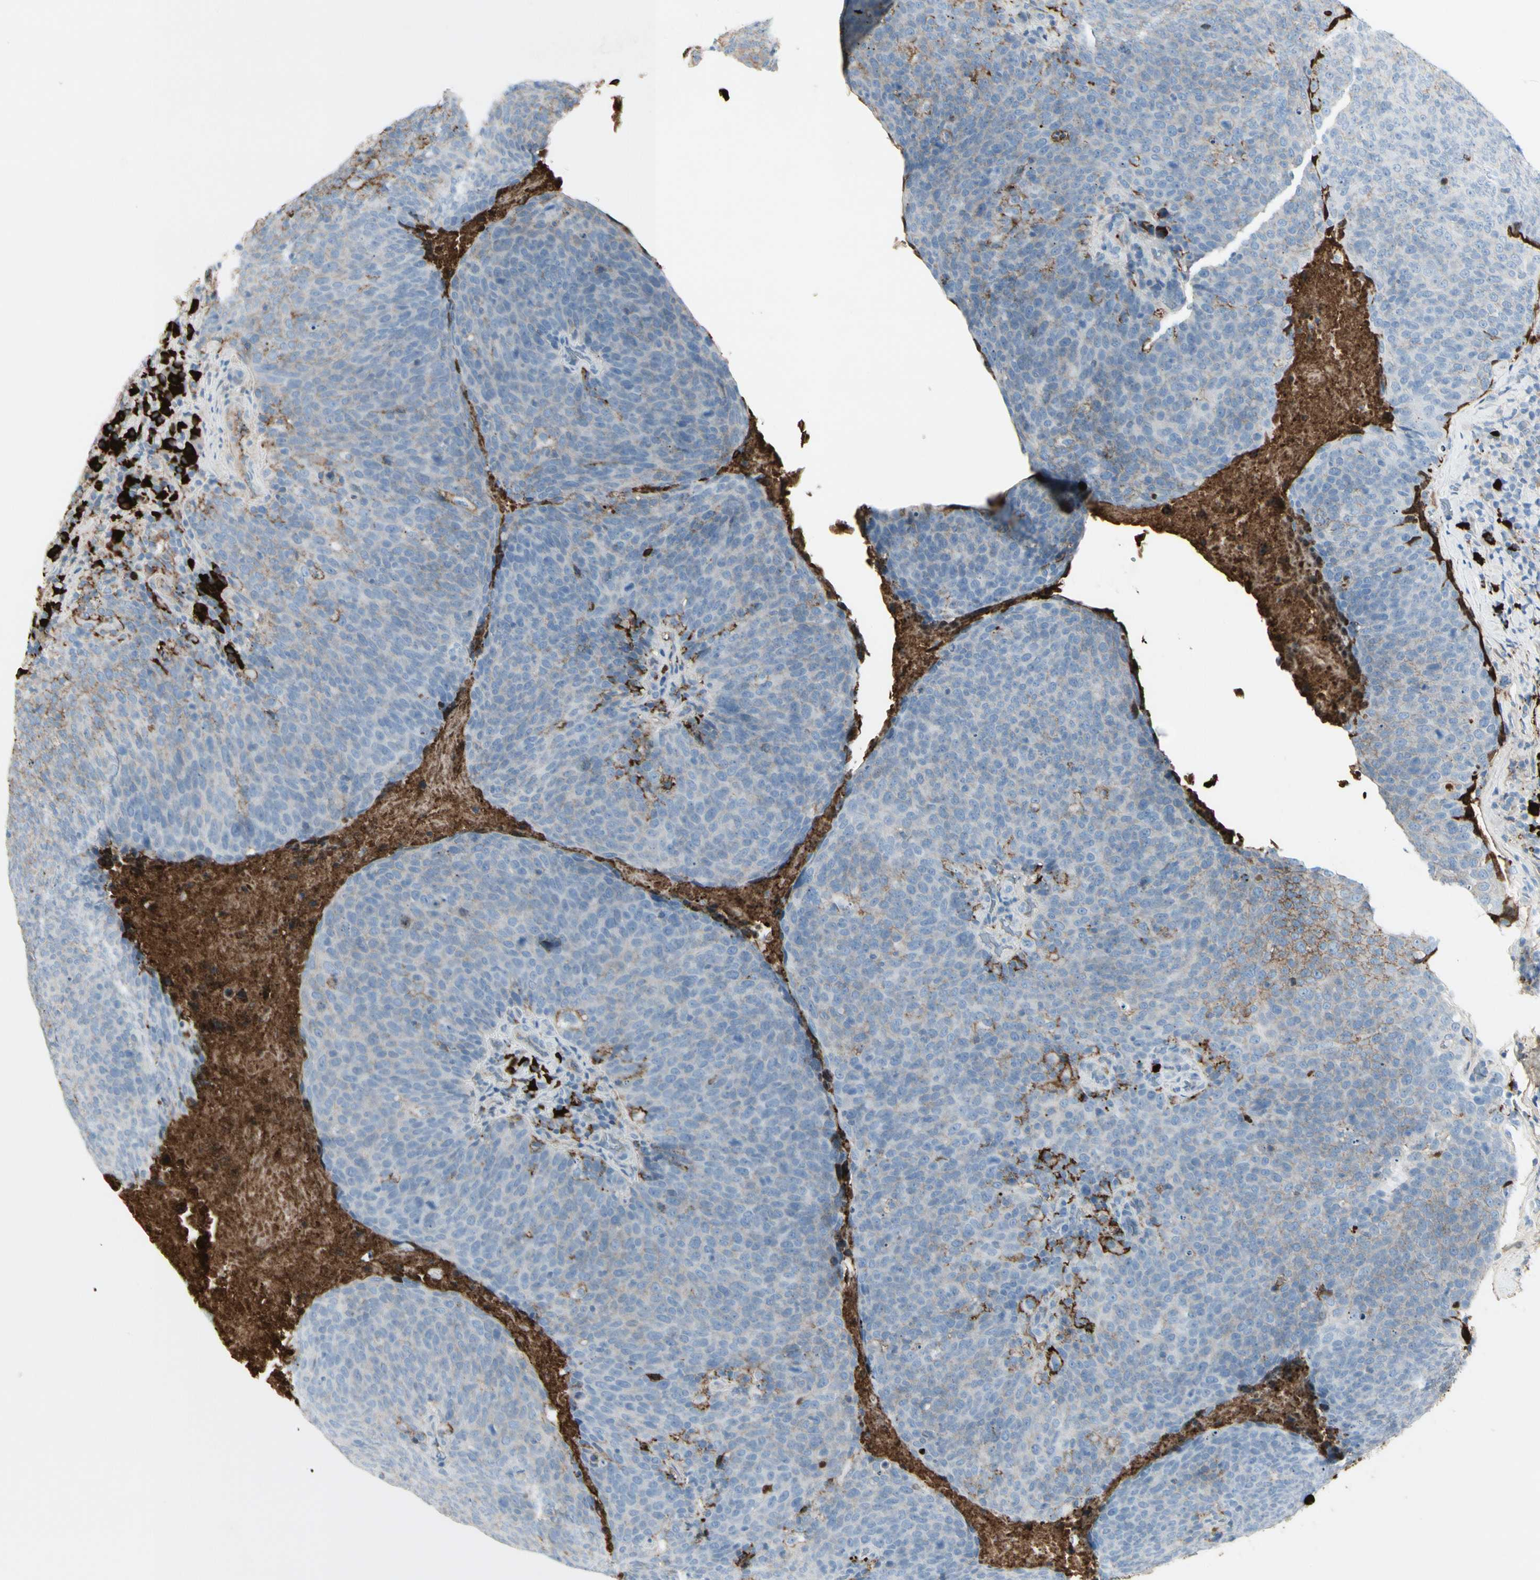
{"staining": {"intensity": "weak", "quantity": "25%-75%", "location": "cytoplasmic/membranous"}, "tissue": "head and neck cancer", "cell_type": "Tumor cells", "image_type": "cancer", "snomed": [{"axis": "morphology", "description": "Squamous cell carcinoma, NOS"}, {"axis": "morphology", "description": "Squamous cell carcinoma, metastatic, NOS"}, {"axis": "topography", "description": "Lymph node"}, {"axis": "topography", "description": "Head-Neck"}], "caption": "Immunohistochemistry image of neoplastic tissue: squamous cell carcinoma (head and neck) stained using immunohistochemistry (IHC) exhibits low levels of weak protein expression localized specifically in the cytoplasmic/membranous of tumor cells, appearing as a cytoplasmic/membranous brown color.", "gene": "IGHG1", "patient": {"sex": "male", "age": 62}}